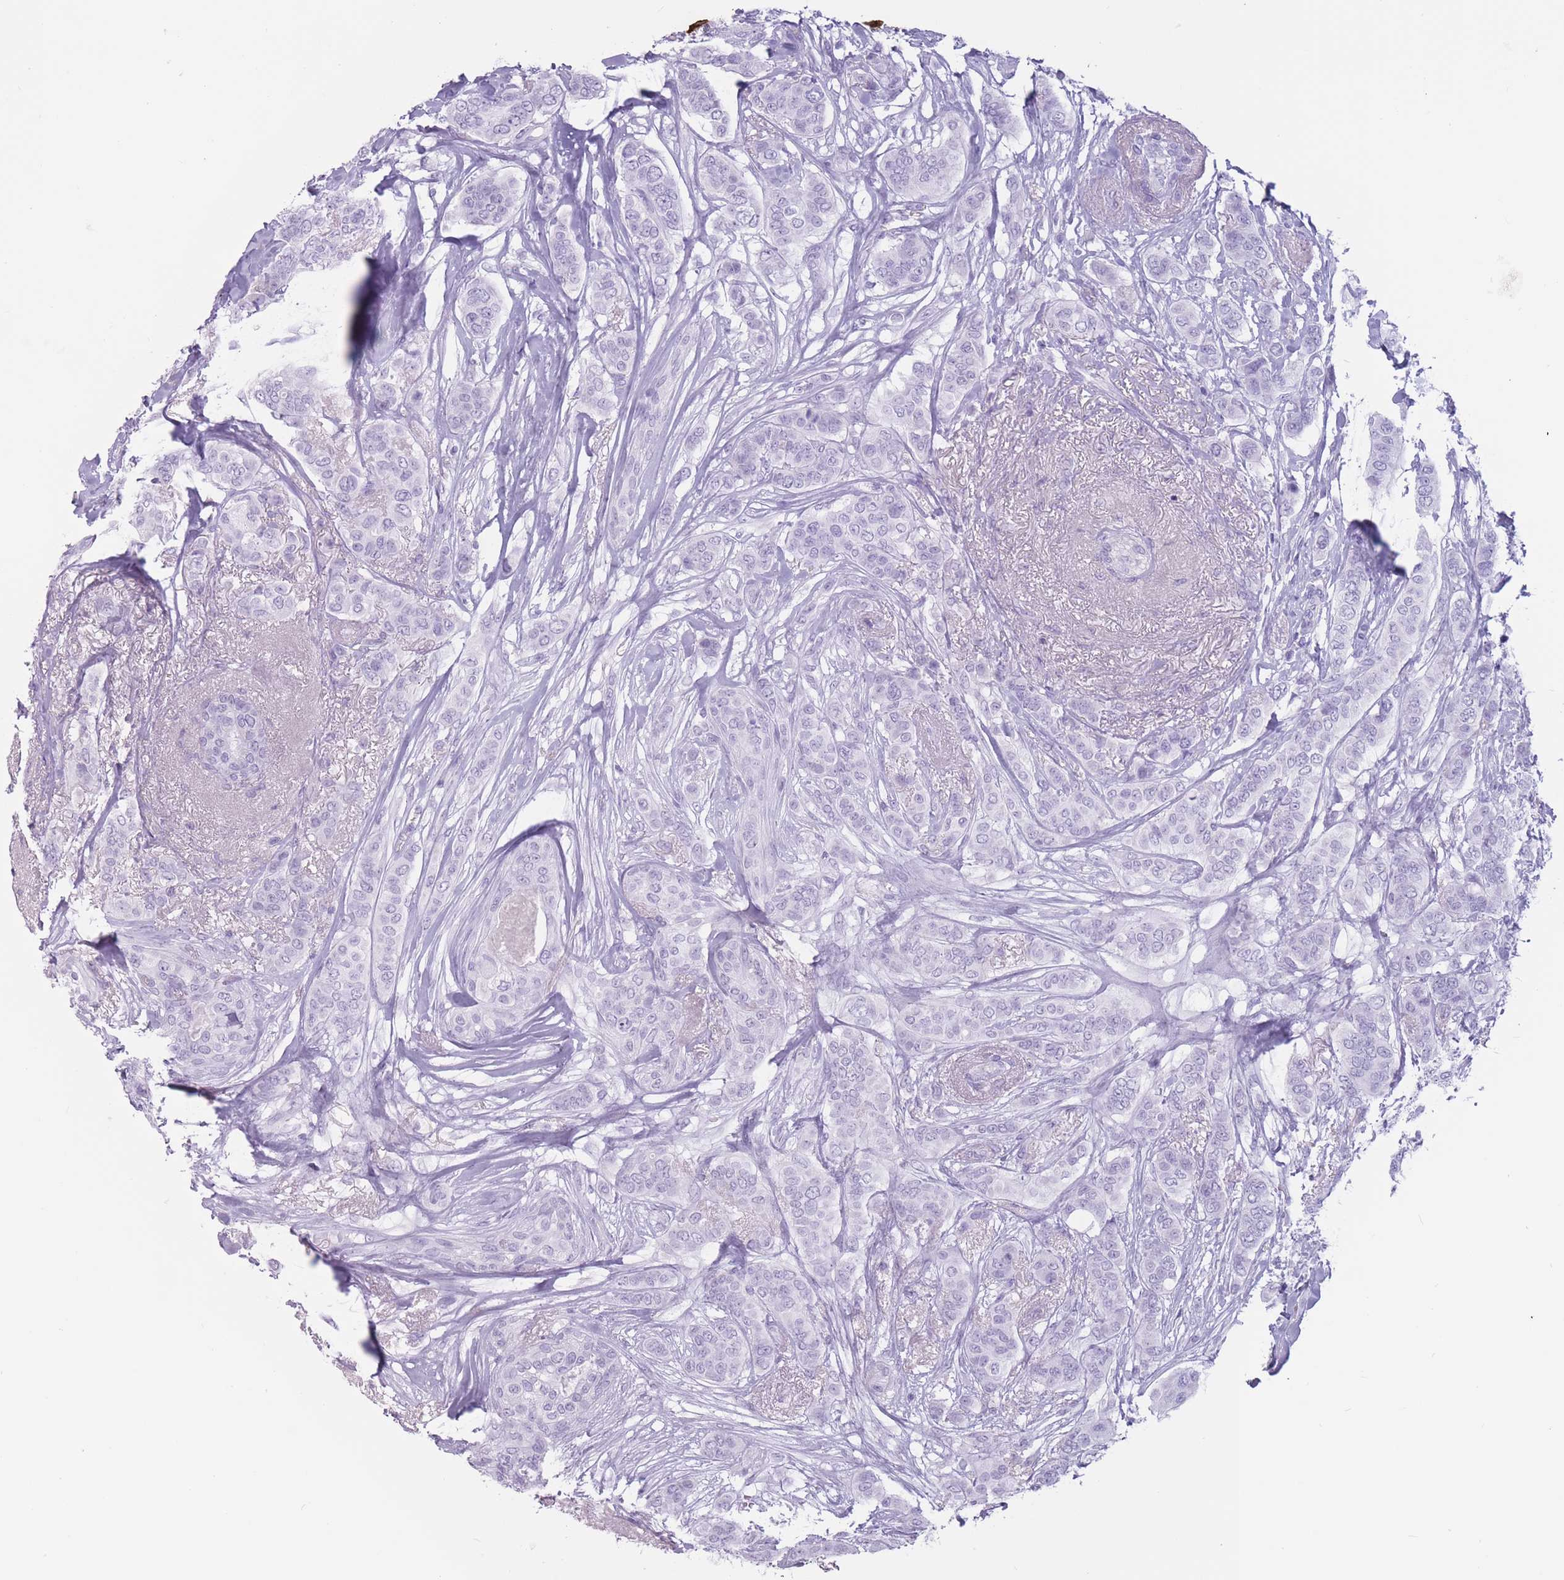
{"staining": {"intensity": "negative", "quantity": "none", "location": "none"}, "tissue": "breast cancer", "cell_type": "Tumor cells", "image_type": "cancer", "snomed": [{"axis": "morphology", "description": "Lobular carcinoma"}, {"axis": "topography", "description": "Breast"}], "caption": "IHC image of breast cancer (lobular carcinoma) stained for a protein (brown), which reveals no staining in tumor cells.", "gene": "PNMA3", "patient": {"sex": "female", "age": 51}}